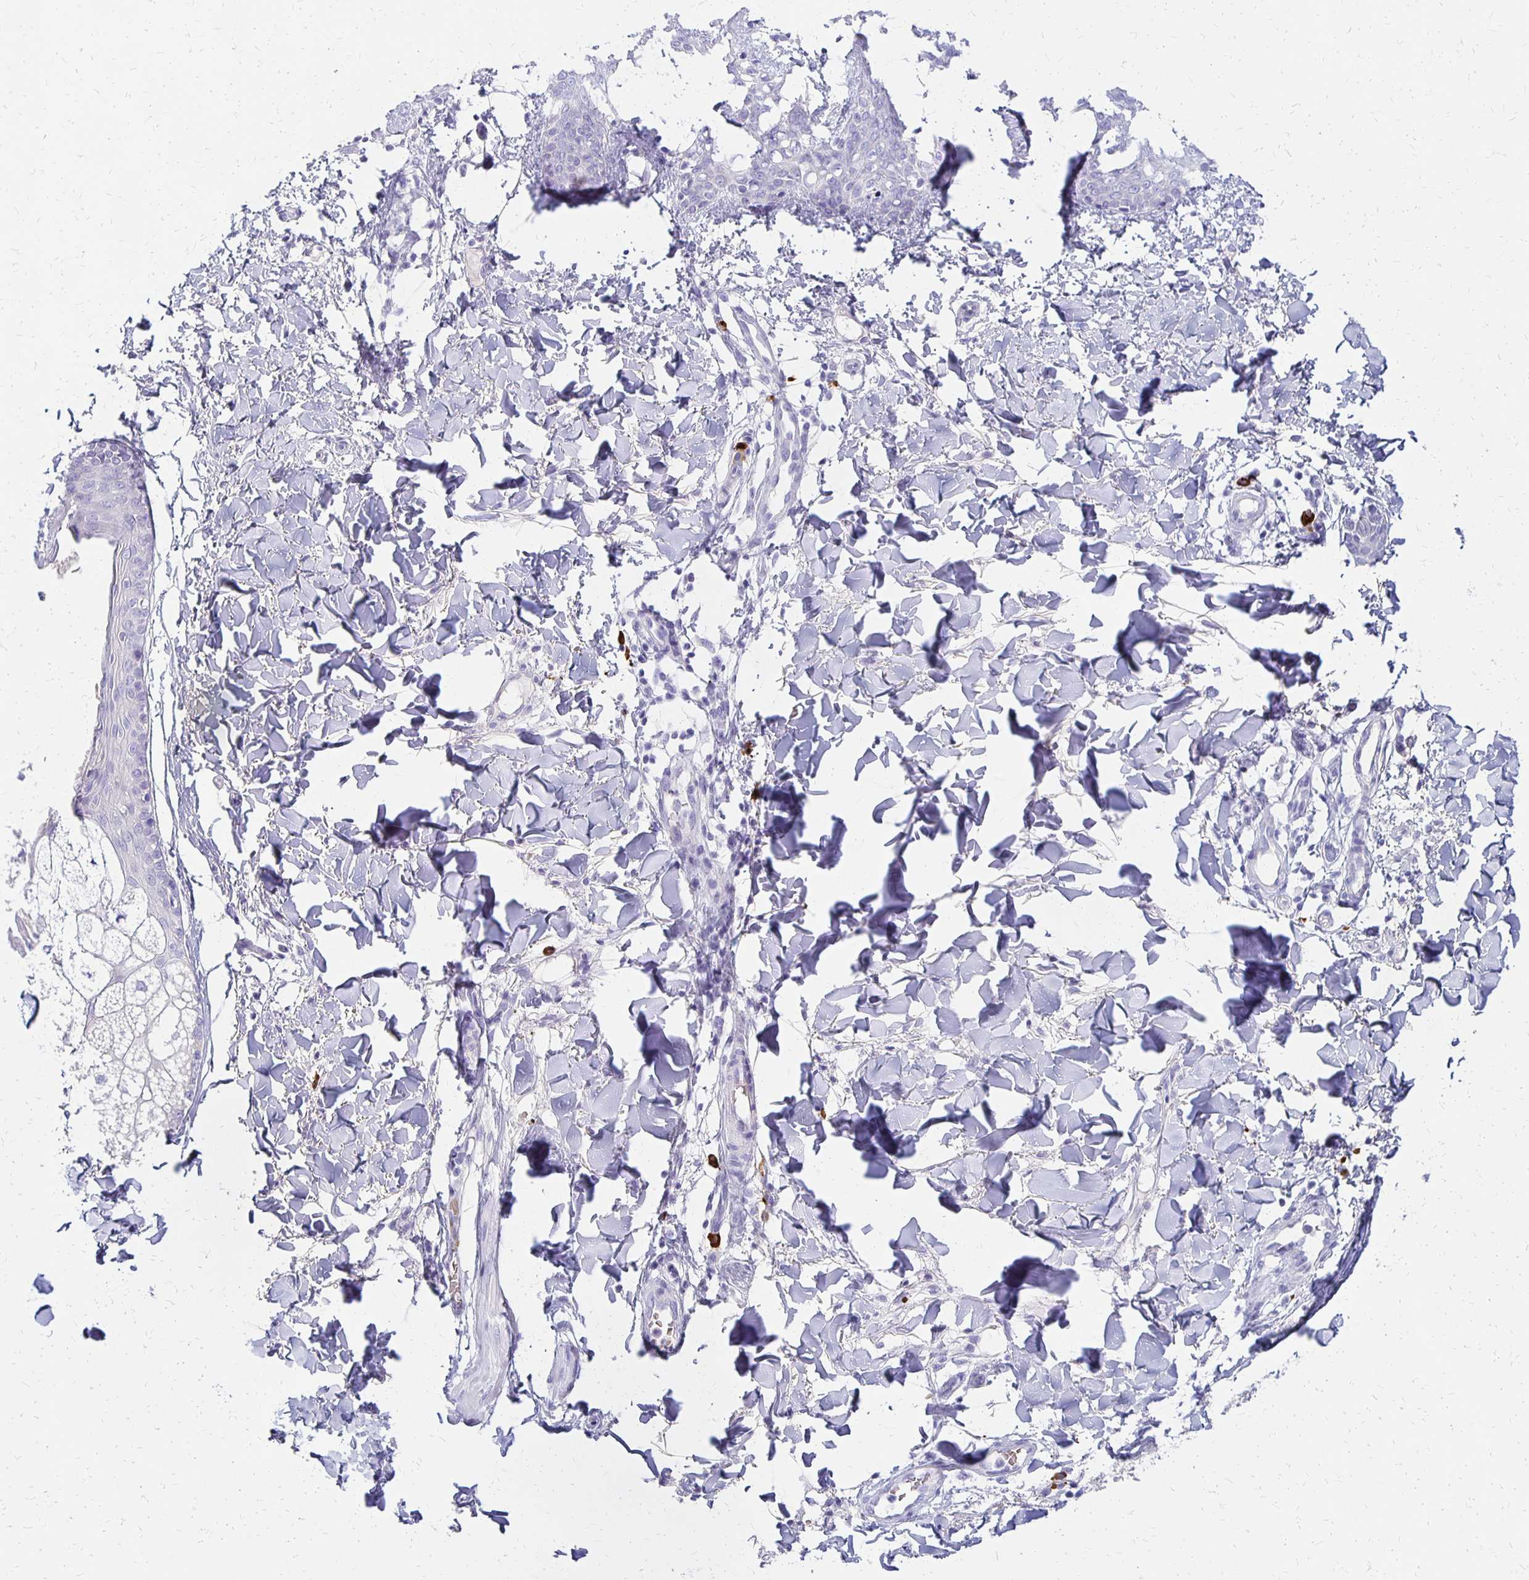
{"staining": {"intensity": "negative", "quantity": "none", "location": "none"}, "tissue": "skin", "cell_type": "Fibroblasts", "image_type": "normal", "snomed": [{"axis": "morphology", "description": "Normal tissue, NOS"}, {"axis": "topography", "description": "Skin"}], "caption": "Immunohistochemistry histopathology image of normal human skin stained for a protein (brown), which exhibits no staining in fibroblasts.", "gene": "FNTB", "patient": {"sex": "male", "age": 16}}